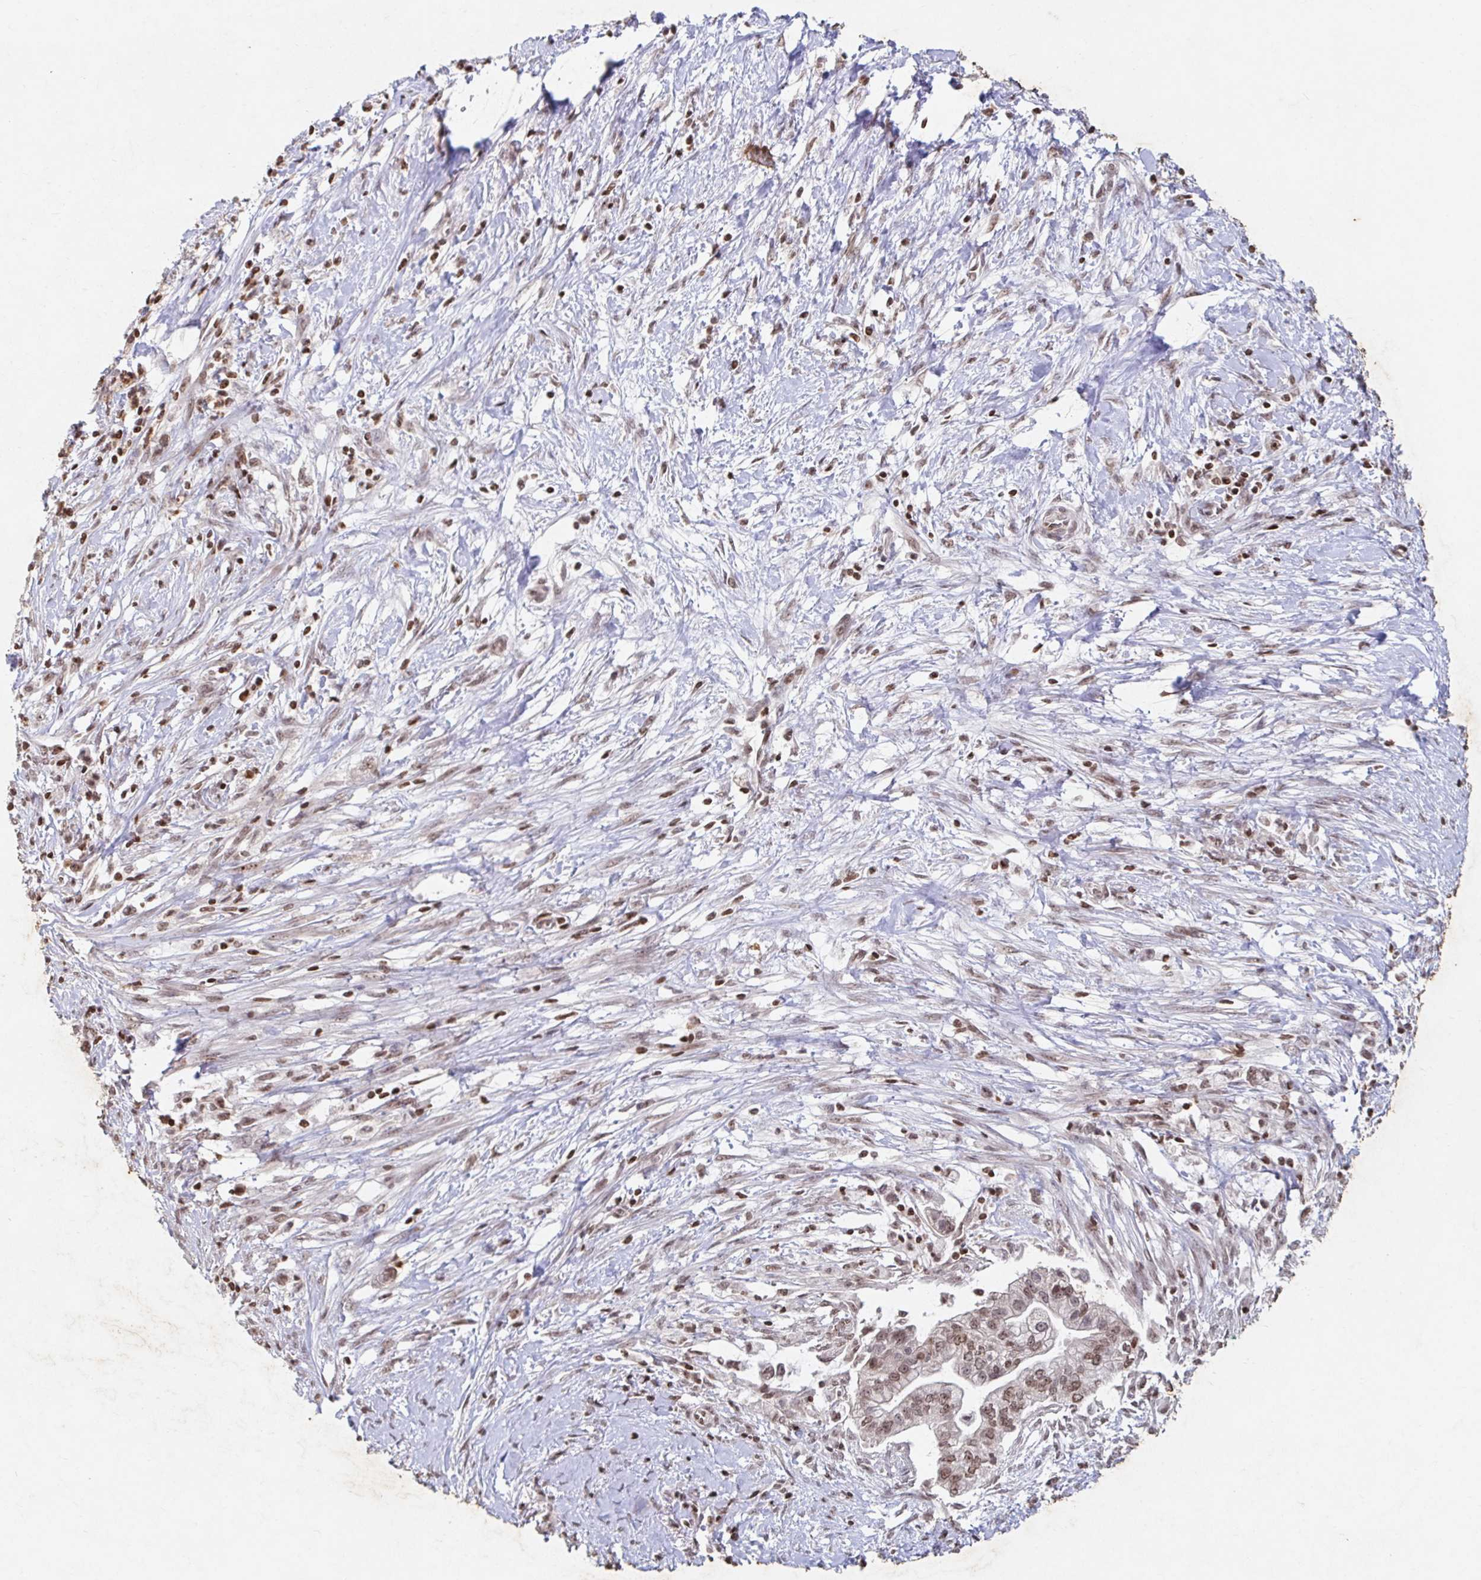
{"staining": {"intensity": "moderate", "quantity": ">75%", "location": "nuclear"}, "tissue": "pancreatic cancer", "cell_type": "Tumor cells", "image_type": "cancer", "snomed": [{"axis": "morphology", "description": "Adenocarcinoma, NOS"}, {"axis": "topography", "description": "Pancreas"}], "caption": "This image exhibits IHC staining of pancreatic cancer (adenocarcinoma), with medium moderate nuclear expression in about >75% of tumor cells.", "gene": "C19orf53", "patient": {"sex": "male", "age": 70}}